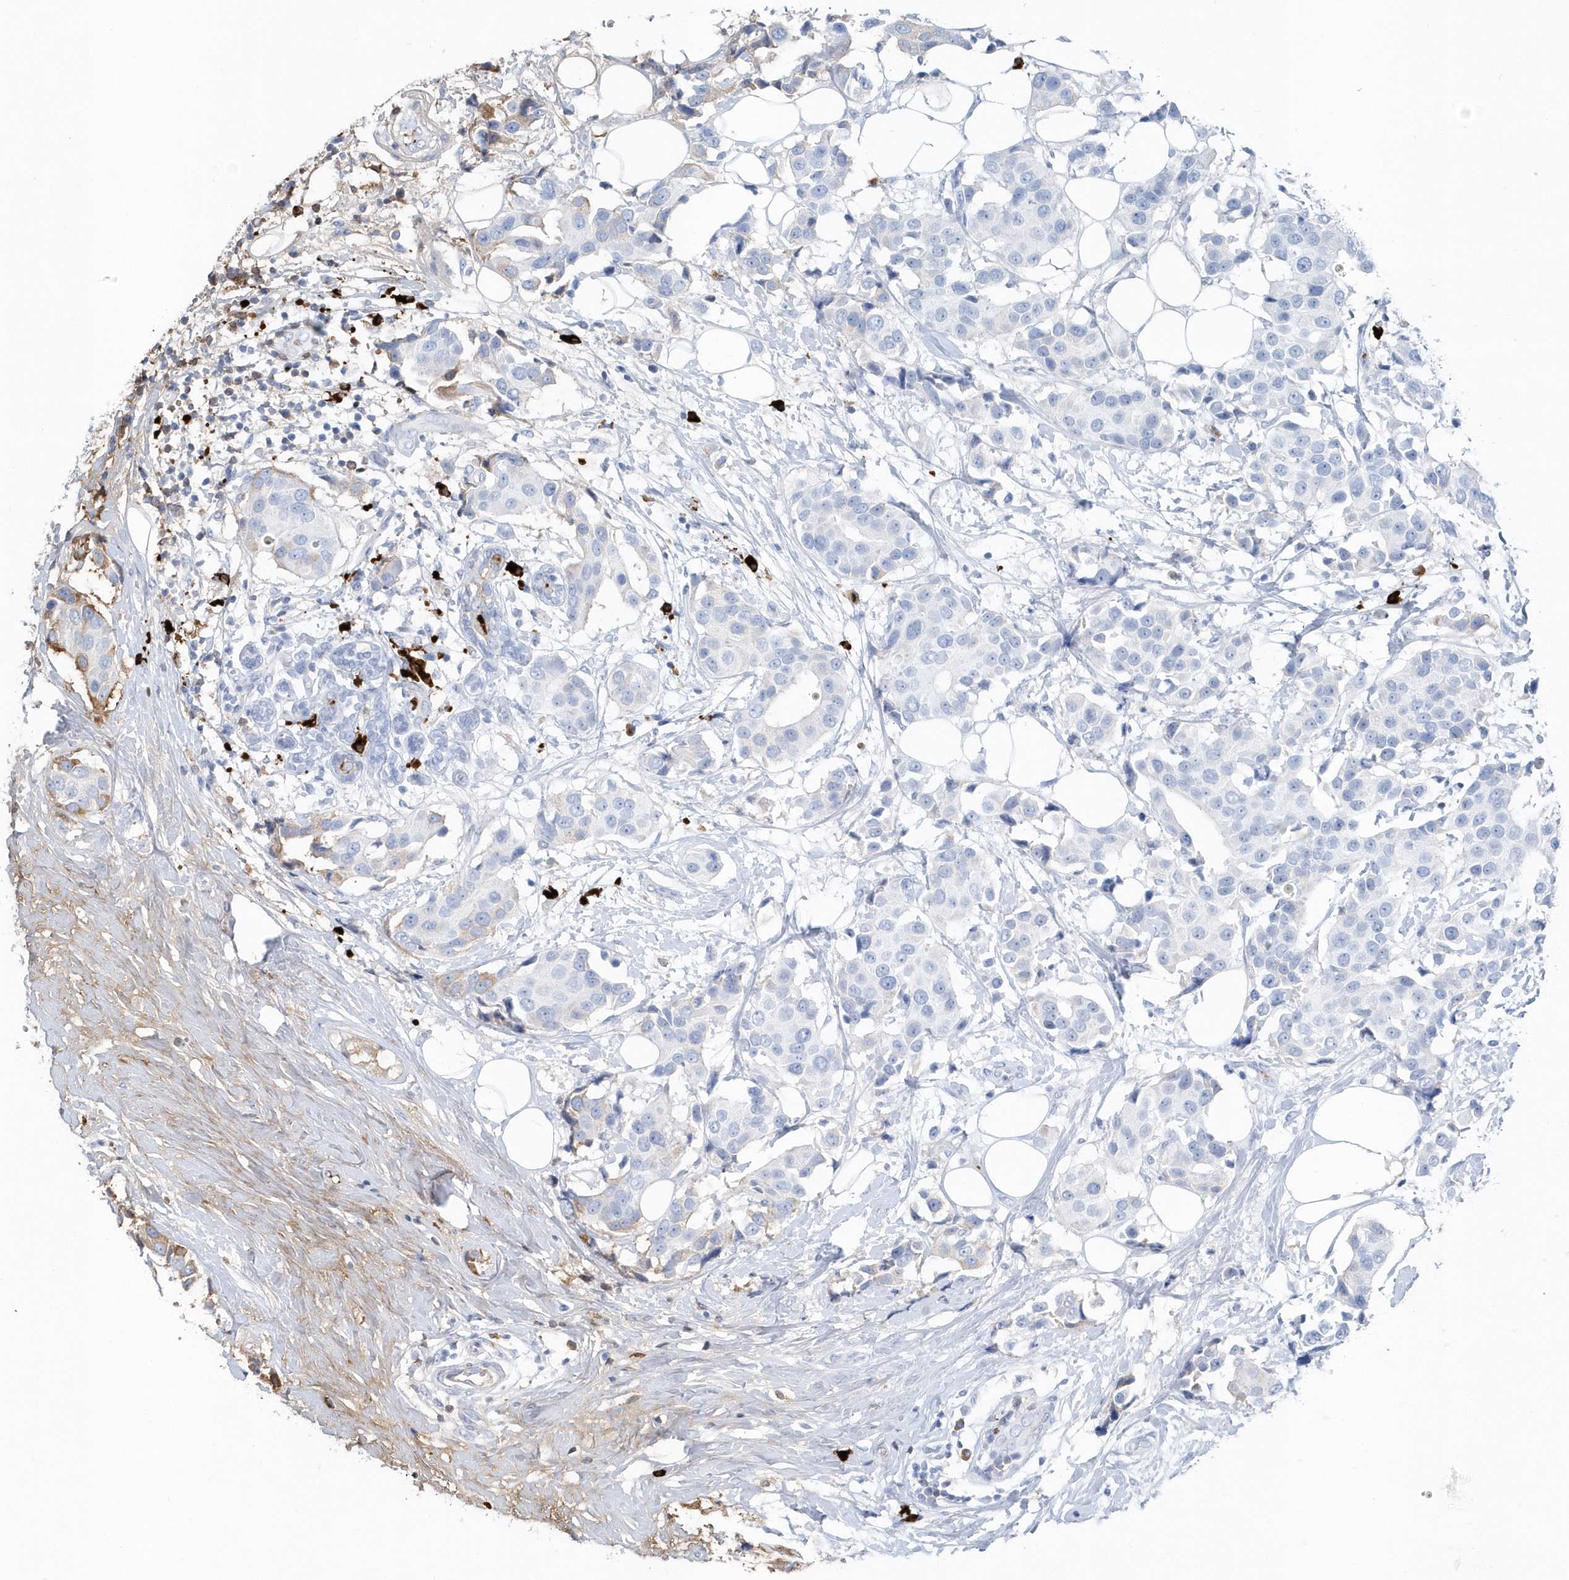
{"staining": {"intensity": "negative", "quantity": "none", "location": "none"}, "tissue": "breast cancer", "cell_type": "Tumor cells", "image_type": "cancer", "snomed": [{"axis": "morphology", "description": "Normal tissue, NOS"}, {"axis": "morphology", "description": "Duct carcinoma"}, {"axis": "topography", "description": "Breast"}], "caption": "Tumor cells show no significant staining in breast cancer.", "gene": "JCHAIN", "patient": {"sex": "female", "age": 39}}